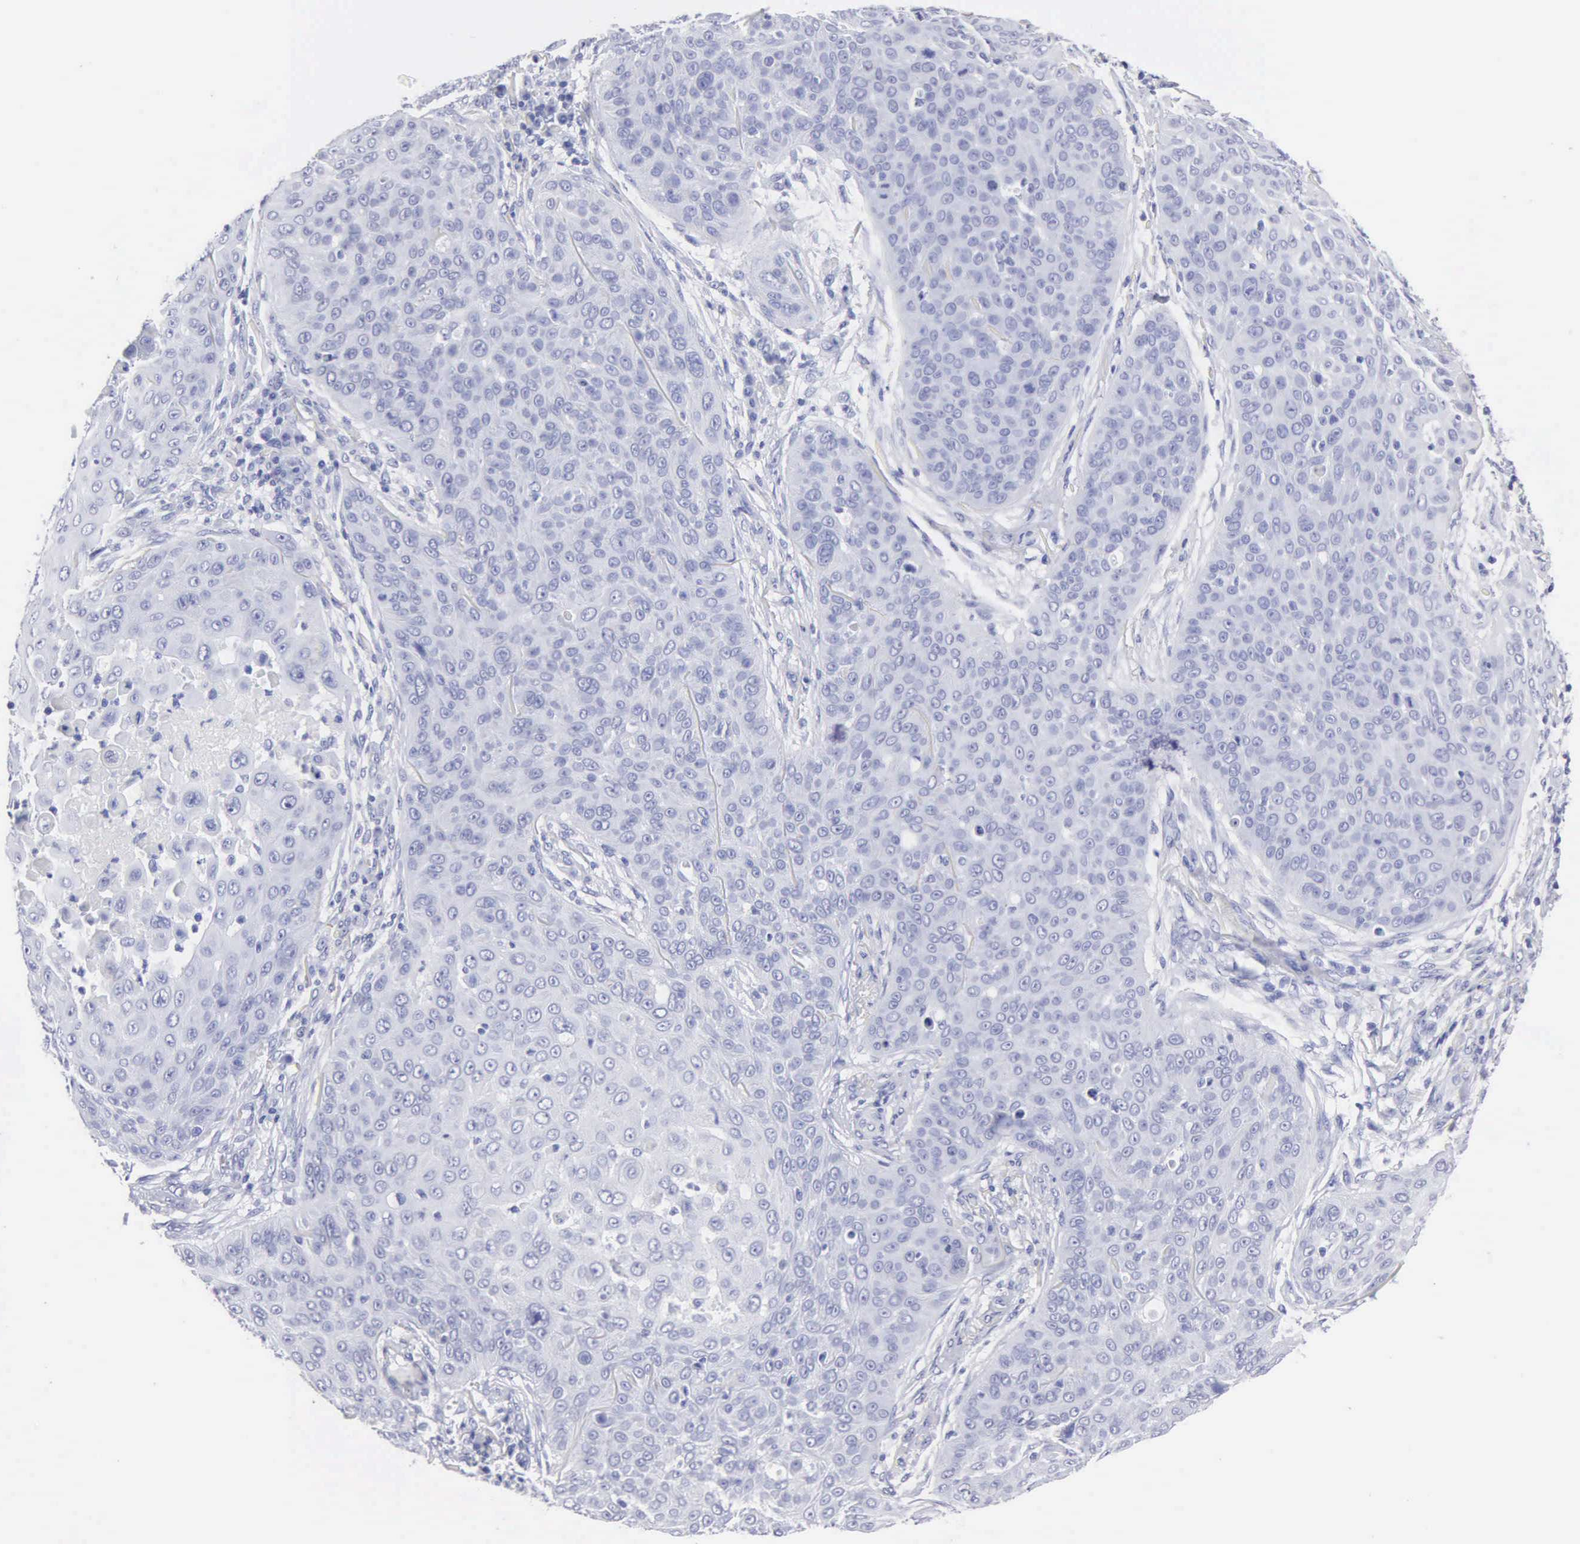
{"staining": {"intensity": "negative", "quantity": "none", "location": "none"}, "tissue": "skin cancer", "cell_type": "Tumor cells", "image_type": "cancer", "snomed": [{"axis": "morphology", "description": "Squamous cell carcinoma, NOS"}, {"axis": "topography", "description": "Skin"}], "caption": "IHC of human squamous cell carcinoma (skin) displays no positivity in tumor cells. (DAB IHC with hematoxylin counter stain).", "gene": "CYP19A1", "patient": {"sex": "male", "age": 82}}